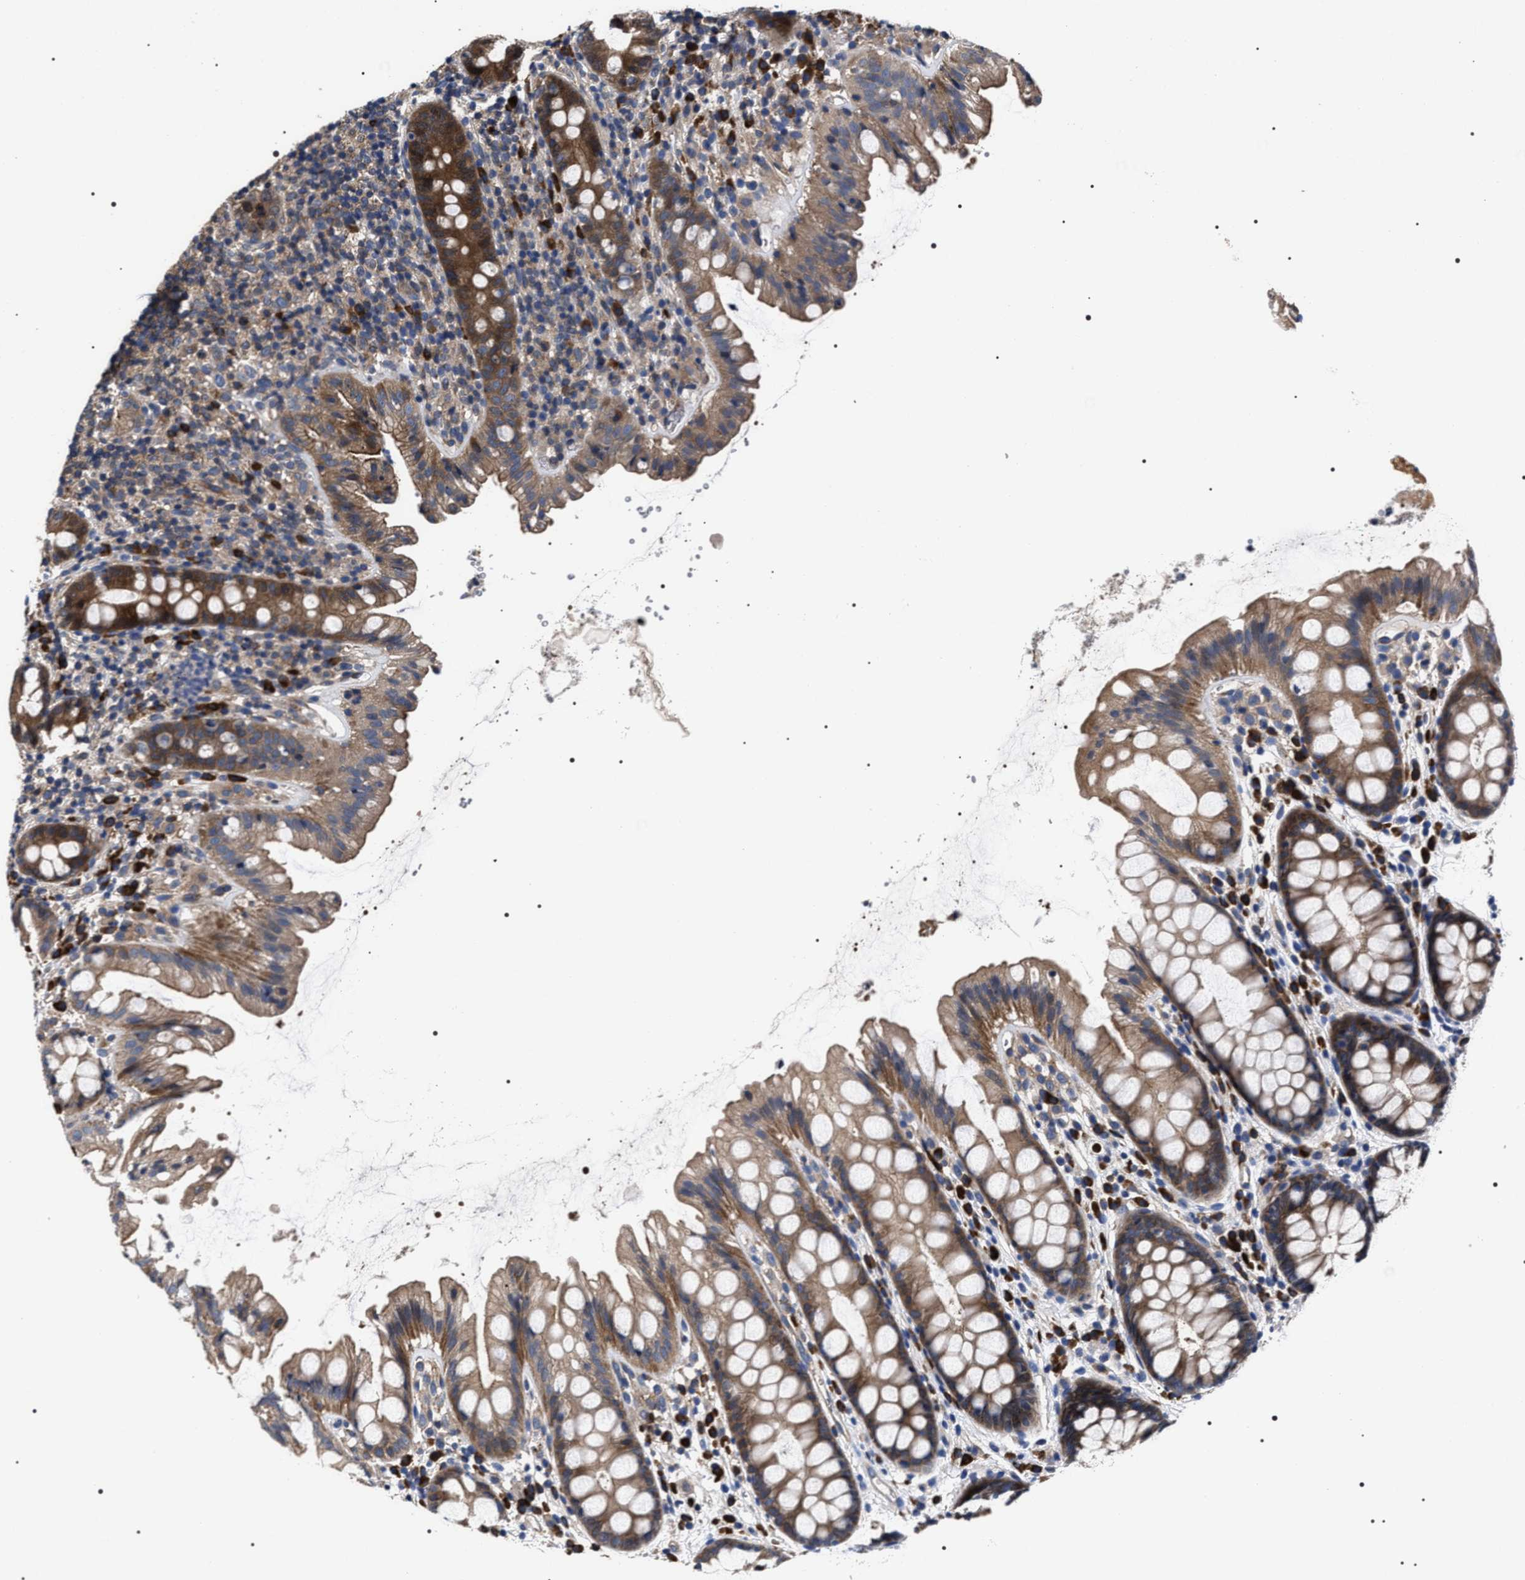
{"staining": {"intensity": "moderate", "quantity": ">75%", "location": "cytoplasmic/membranous"}, "tissue": "rectum", "cell_type": "Glandular cells", "image_type": "normal", "snomed": [{"axis": "morphology", "description": "Normal tissue, NOS"}, {"axis": "topography", "description": "Rectum"}], "caption": "Protein expression analysis of benign human rectum reveals moderate cytoplasmic/membranous positivity in approximately >75% of glandular cells. (IHC, brightfield microscopy, high magnification).", "gene": "MIS18A", "patient": {"sex": "female", "age": 65}}